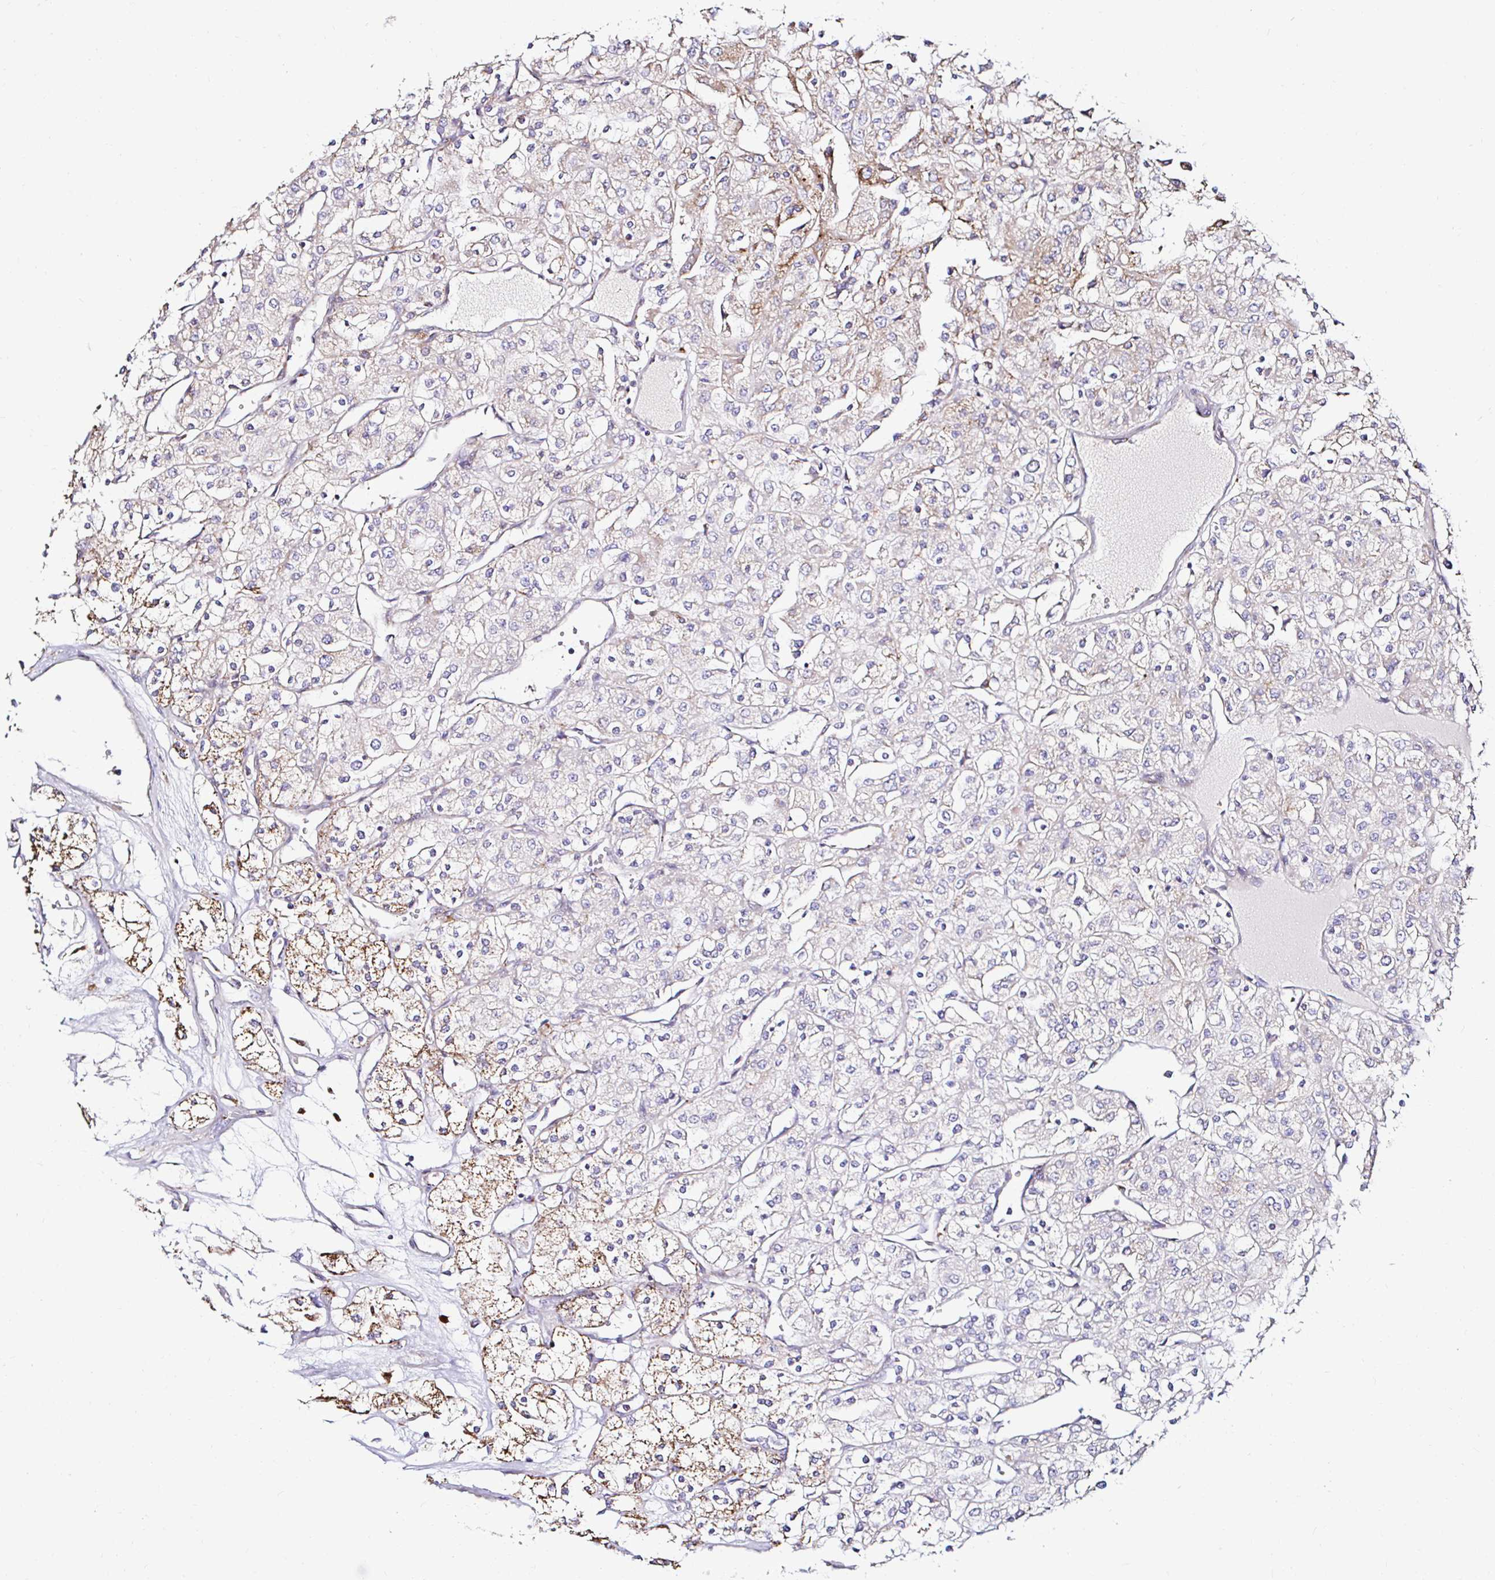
{"staining": {"intensity": "moderate", "quantity": "<25%", "location": "cytoplasmic/membranous"}, "tissue": "renal cancer", "cell_type": "Tumor cells", "image_type": "cancer", "snomed": [{"axis": "morphology", "description": "Adenocarcinoma, NOS"}, {"axis": "topography", "description": "Kidney"}], "caption": "A histopathology image showing moderate cytoplasmic/membranous expression in about <25% of tumor cells in renal adenocarcinoma, as visualized by brown immunohistochemical staining.", "gene": "GALNS", "patient": {"sex": "male", "age": 80}}